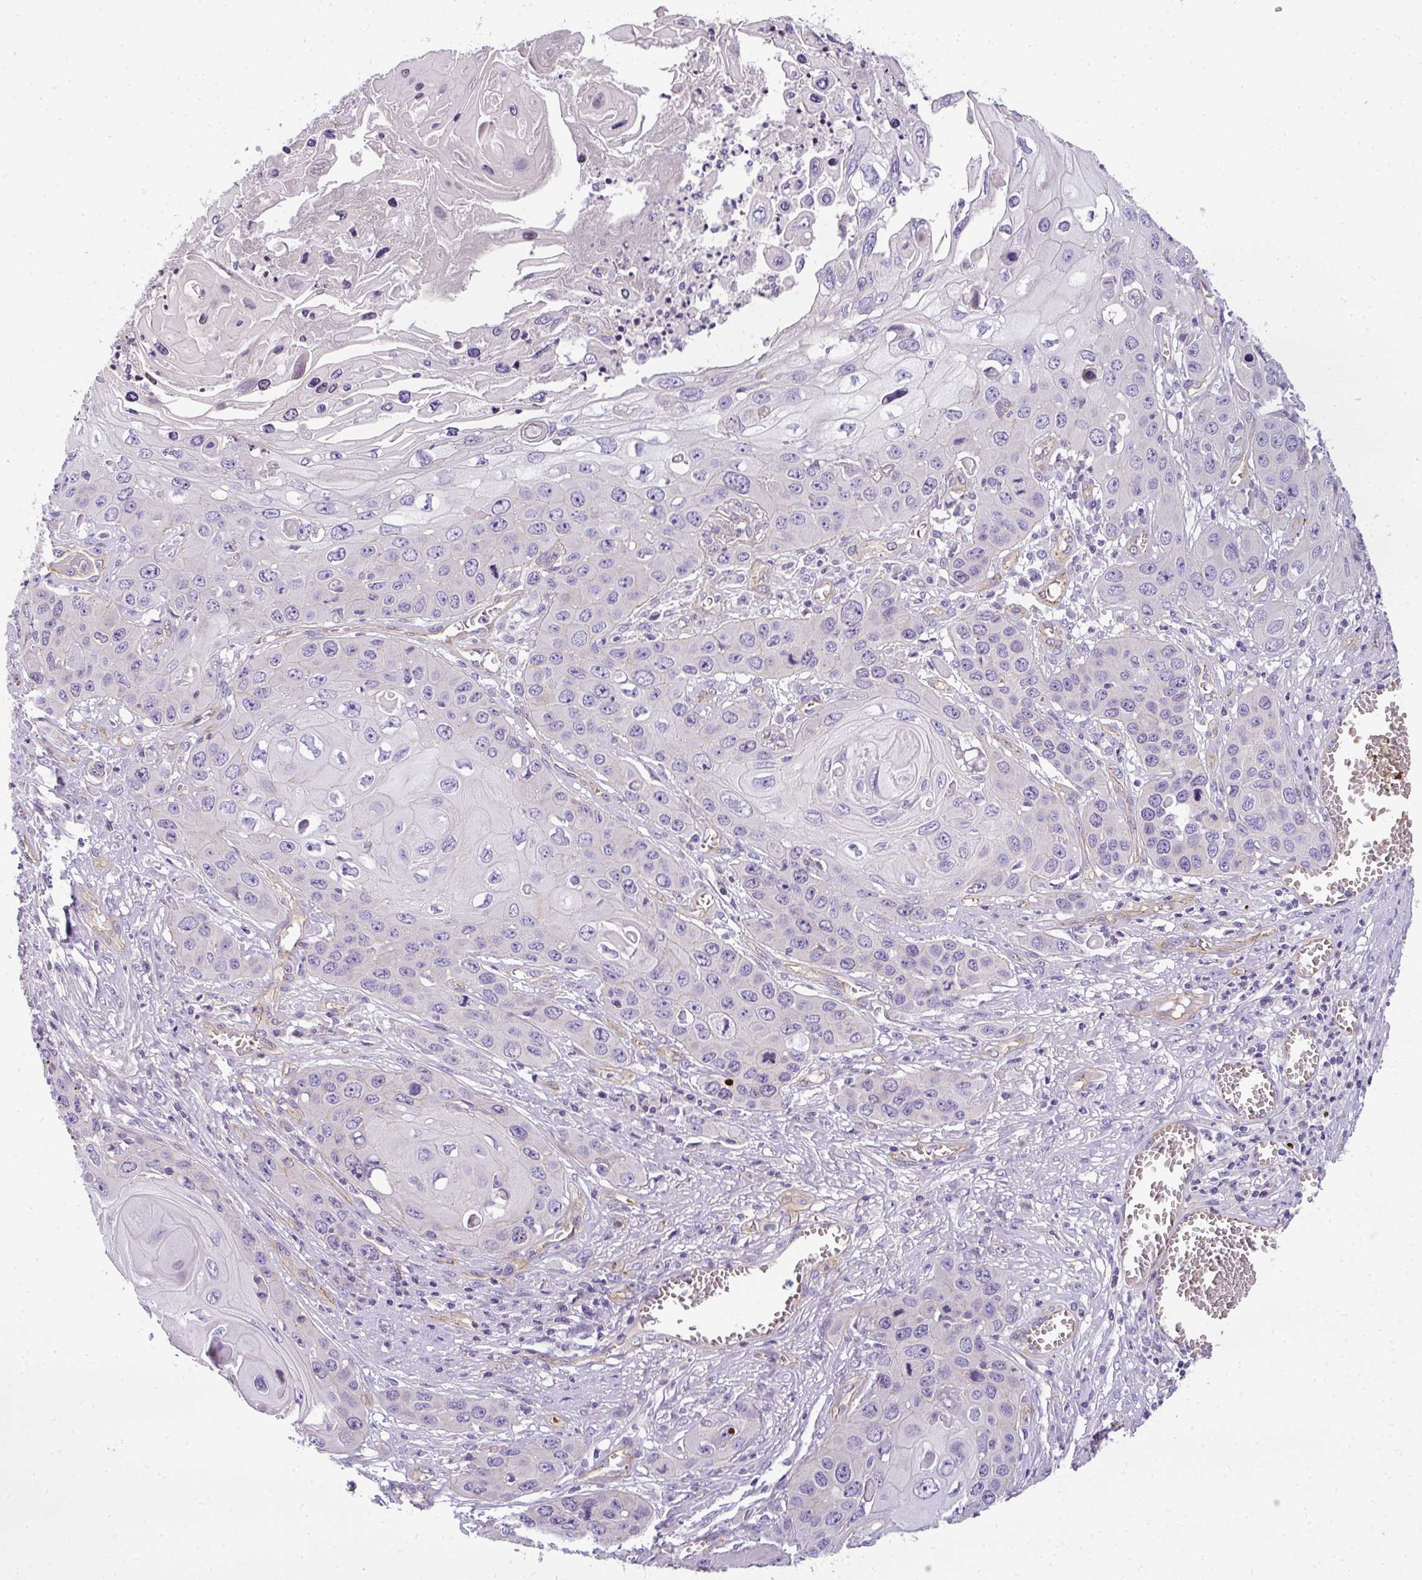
{"staining": {"intensity": "negative", "quantity": "none", "location": "none"}, "tissue": "skin cancer", "cell_type": "Tumor cells", "image_type": "cancer", "snomed": [{"axis": "morphology", "description": "Squamous cell carcinoma, NOS"}, {"axis": "topography", "description": "Skin"}], "caption": "Immunohistochemistry photomicrograph of squamous cell carcinoma (skin) stained for a protein (brown), which displays no staining in tumor cells.", "gene": "OR11H4", "patient": {"sex": "male", "age": 55}}